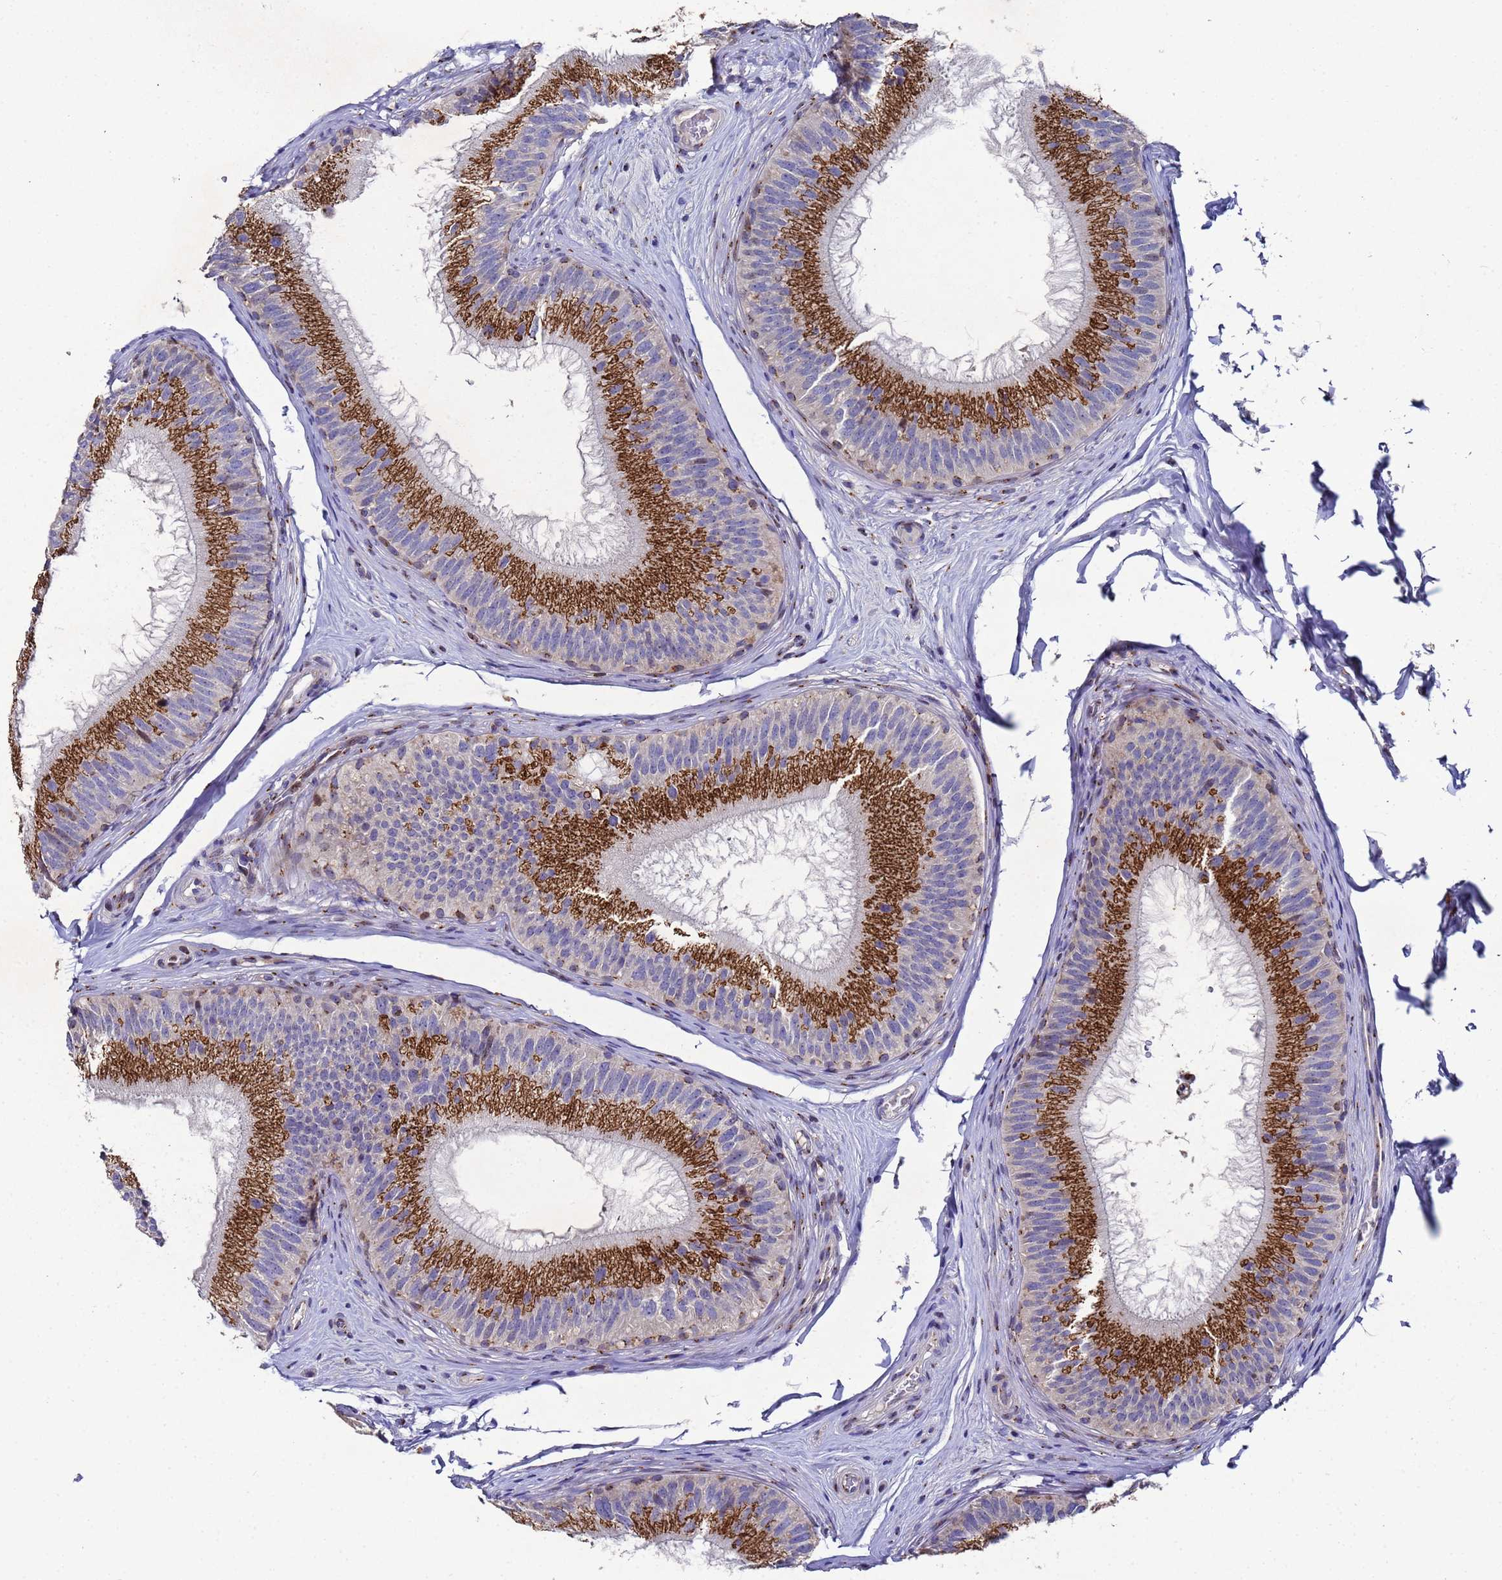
{"staining": {"intensity": "strong", "quantity": ">75%", "location": "cytoplasmic/membranous"}, "tissue": "epididymis", "cell_type": "Glandular cells", "image_type": "normal", "snomed": [{"axis": "morphology", "description": "Normal tissue, NOS"}, {"axis": "topography", "description": "Epididymis"}], "caption": "Protein expression analysis of benign human epididymis reveals strong cytoplasmic/membranous expression in approximately >75% of glandular cells. The protein is stained brown, and the nuclei are stained in blue (DAB (3,3'-diaminobenzidine) IHC with brightfield microscopy, high magnification).", "gene": "NSUN6", "patient": {"sex": "male", "age": 45}}